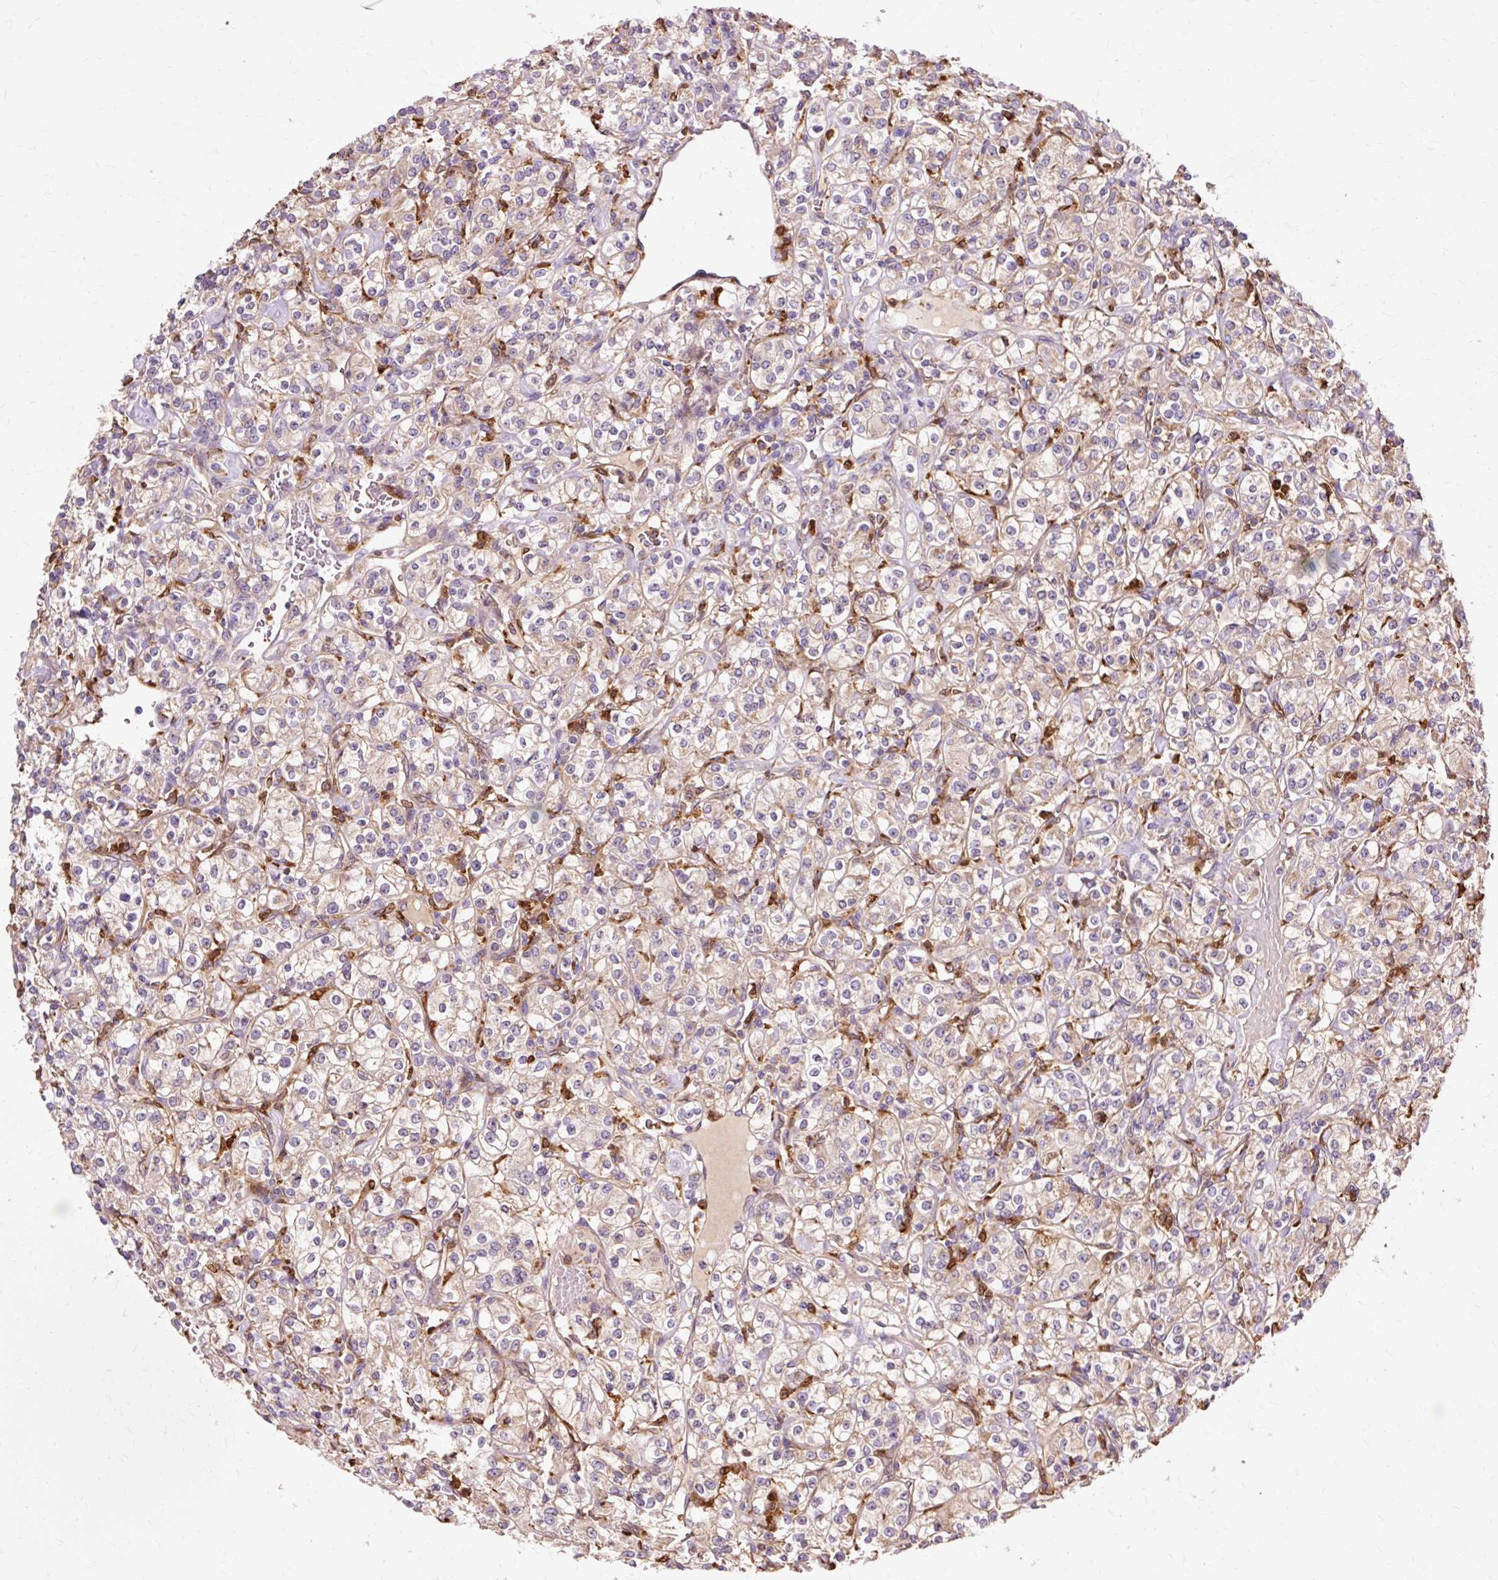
{"staining": {"intensity": "weak", "quantity": "25%-75%", "location": "cytoplasmic/membranous"}, "tissue": "renal cancer", "cell_type": "Tumor cells", "image_type": "cancer", "snomed": [{"axis": "morphology", "description": "Adenocarcinoma, NOS"}, {"axis": "topography", "description": "Kidney"}], "caption": "Protein staining by immunohistochemistry (IHC) exhibits weak cytoplasmic/membranous expression in approximately 25%-75% of tumor cells in renal cancer.", "gene": "GPX1", "patient": {"sex": "male", "age": 77}}